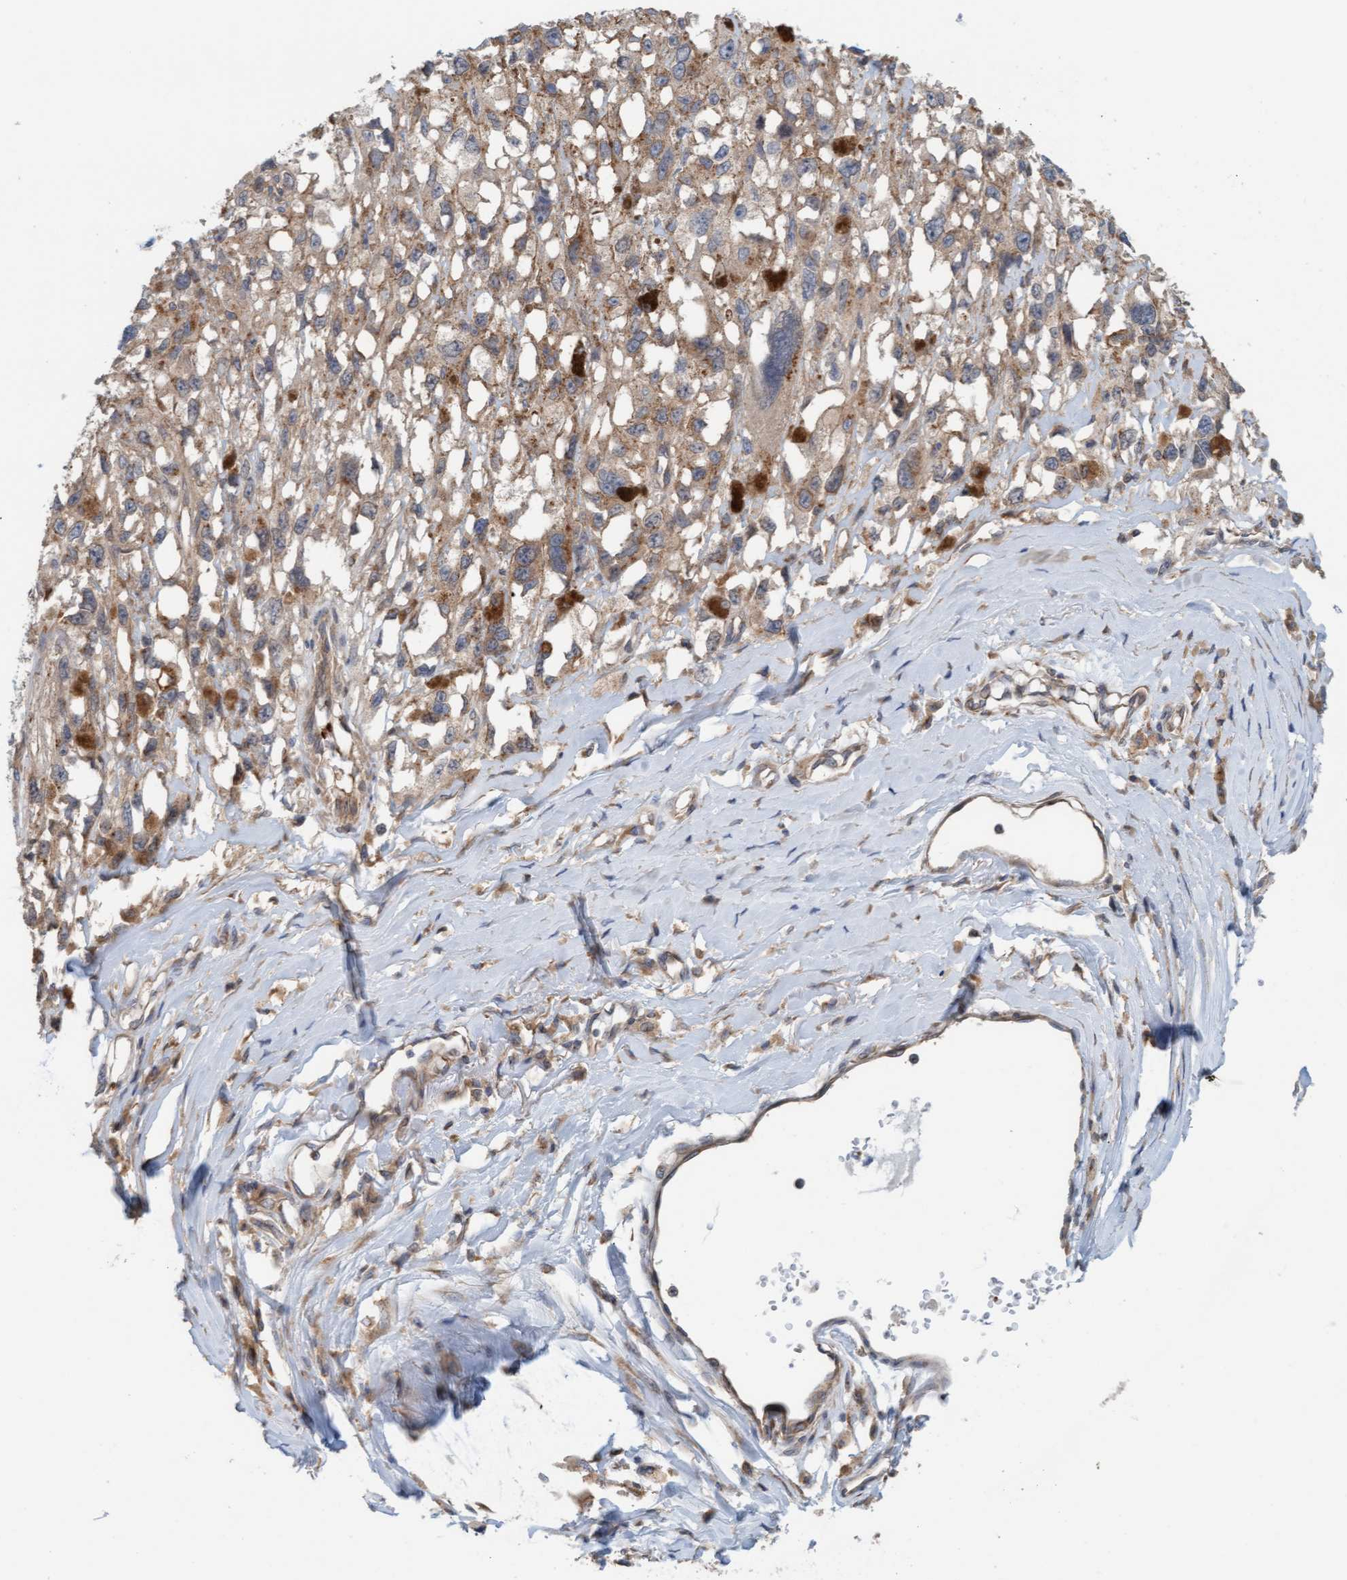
{"staining": {"intensity": "weak", "quantity": ">75%", "location": "cytoplasmic/membranous"}, "tissue": "melanoma", "cell_type": "Tumor cells", "image_type": "cancer", "snomed": [{"axis": "morphology", "description": "Malignant melanoma, Metastatic site"}, {"axis": "topography", "description": "Lymph node"}], "caption": "A high-resolution photomicrograph shows IHC staining of malignant melanoma (metastatic site), which shows weak cytoplasmic/membranous staining in approximately >75% of tumor cells.", "gene": "UBAP1", "patient": {"sex": "male", "age": 59}}